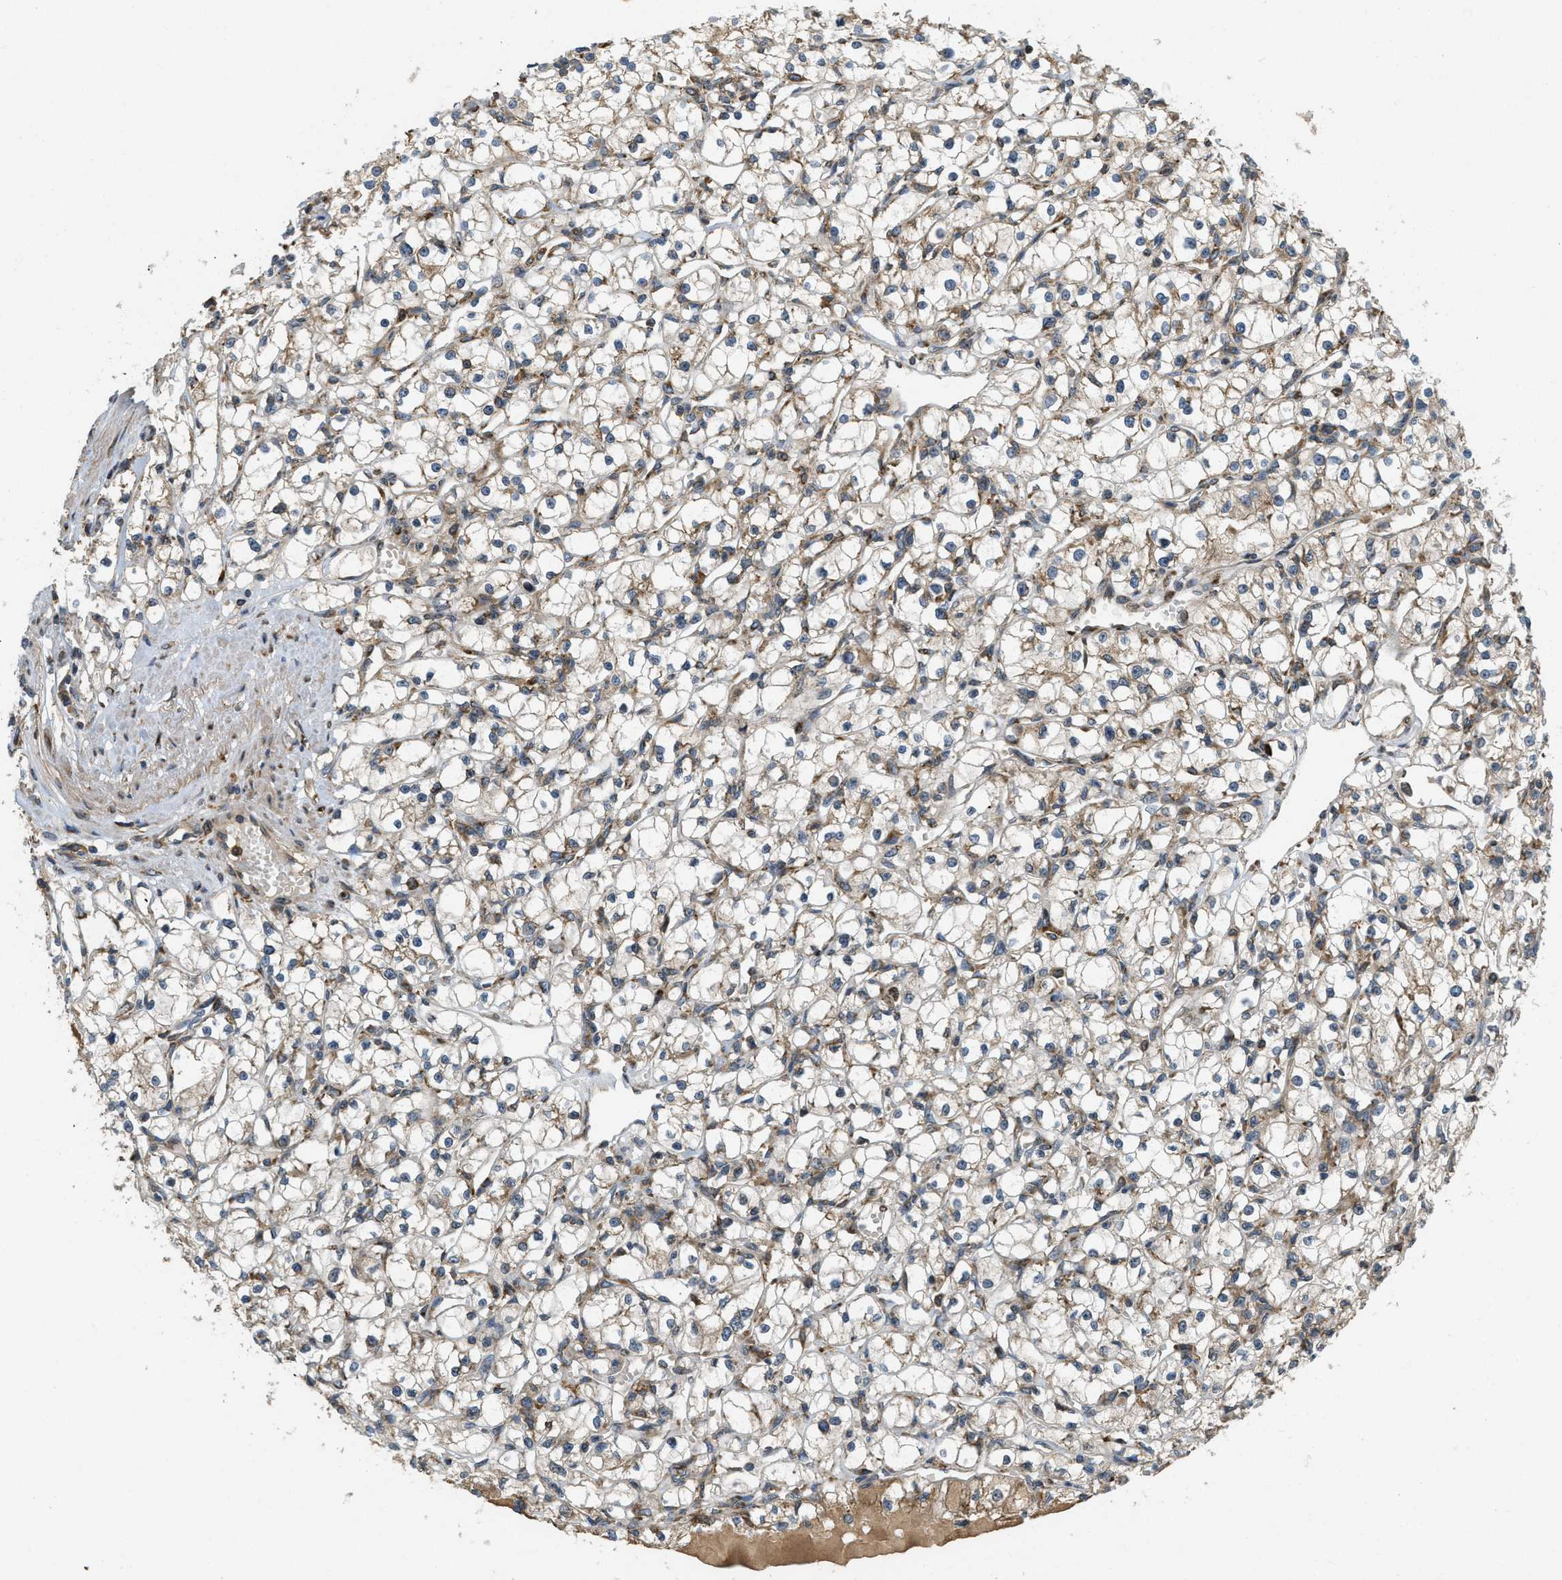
{"staining": {"intensity": "weak", "quantity": "25%-75%", "location": "cytoplasmic/membranous"}, "tissue": "renal cancer", "cell_type": "Tumor cells", "image_type": "cancer", "snomed": [{"axis": "morphology", "description": "Adenocarcinoma, NOS"}, {"axis": "topography", "description": "Kidney"}], "caption": "An immunohistochemistry image of neoplastic tissue is shown. Protein staining in brown labels weak cytoplasmic/membranous positivity in renal cancer (adenocarcinoma) within tumor cells. (IHC, brightfield microscopy, high magnification).", "gene": "PCDH18", "patient": {"sex": "male", "age": 56}}